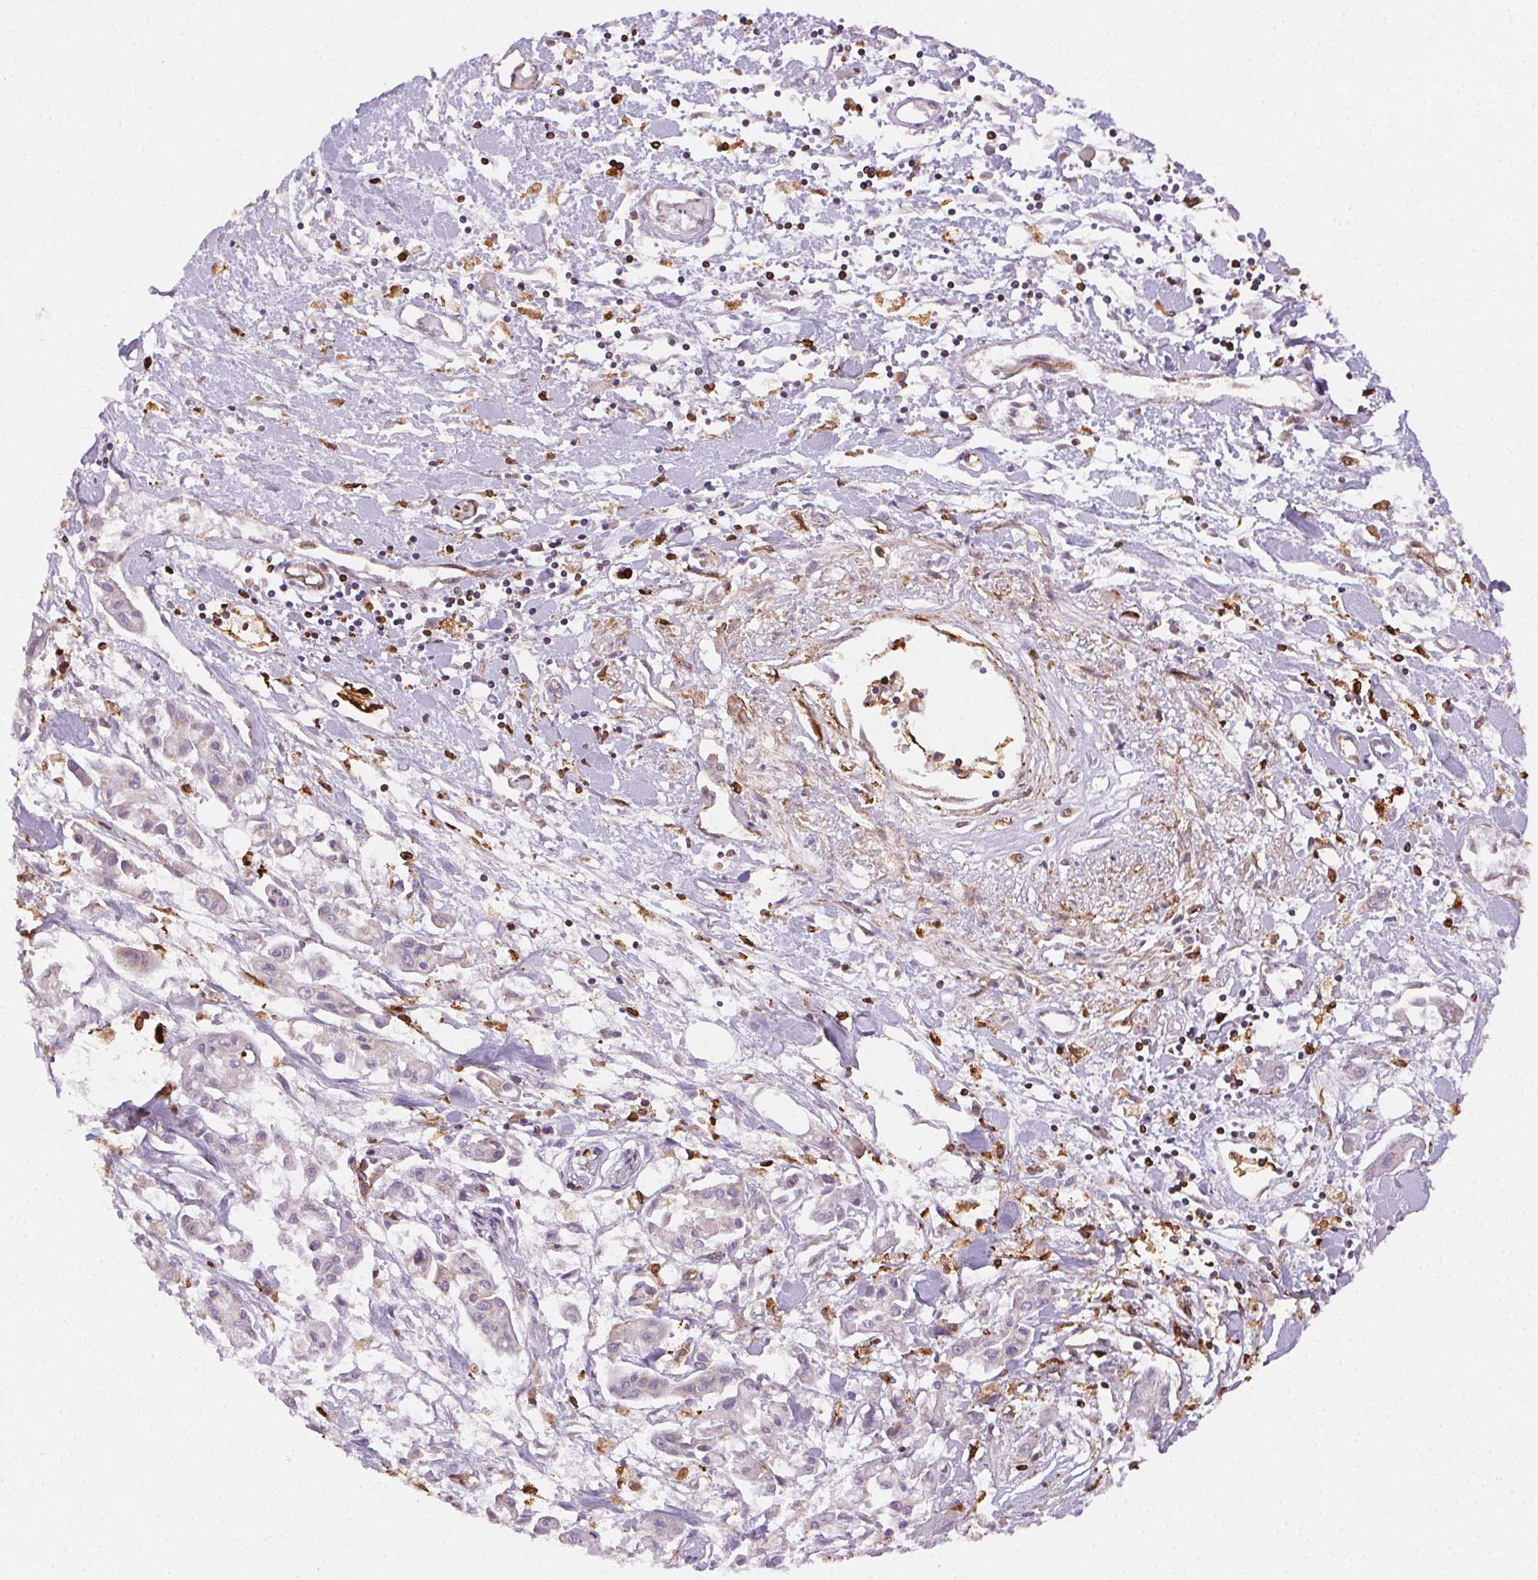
{"staining": {"intensity": "negative", "quantity": "none", "location": "none"}, "tissue": "pancreatic cancer", "cell_type": "Tumor cells", "image_type": "cancer", "snomed": [{"axis": "morphology", "description": "Adenocarcinoma, NOS"}, {"axis": "topography", "description": "Pancreas"}], "caption": "Protein analysis of pancreatic cancer demonstrates no significant positivity in tumor cells. (DAB IHC with hematoxylin counter stain).", "gene": "RNASET2", "patient": {"sex": "male", "age": 61}}